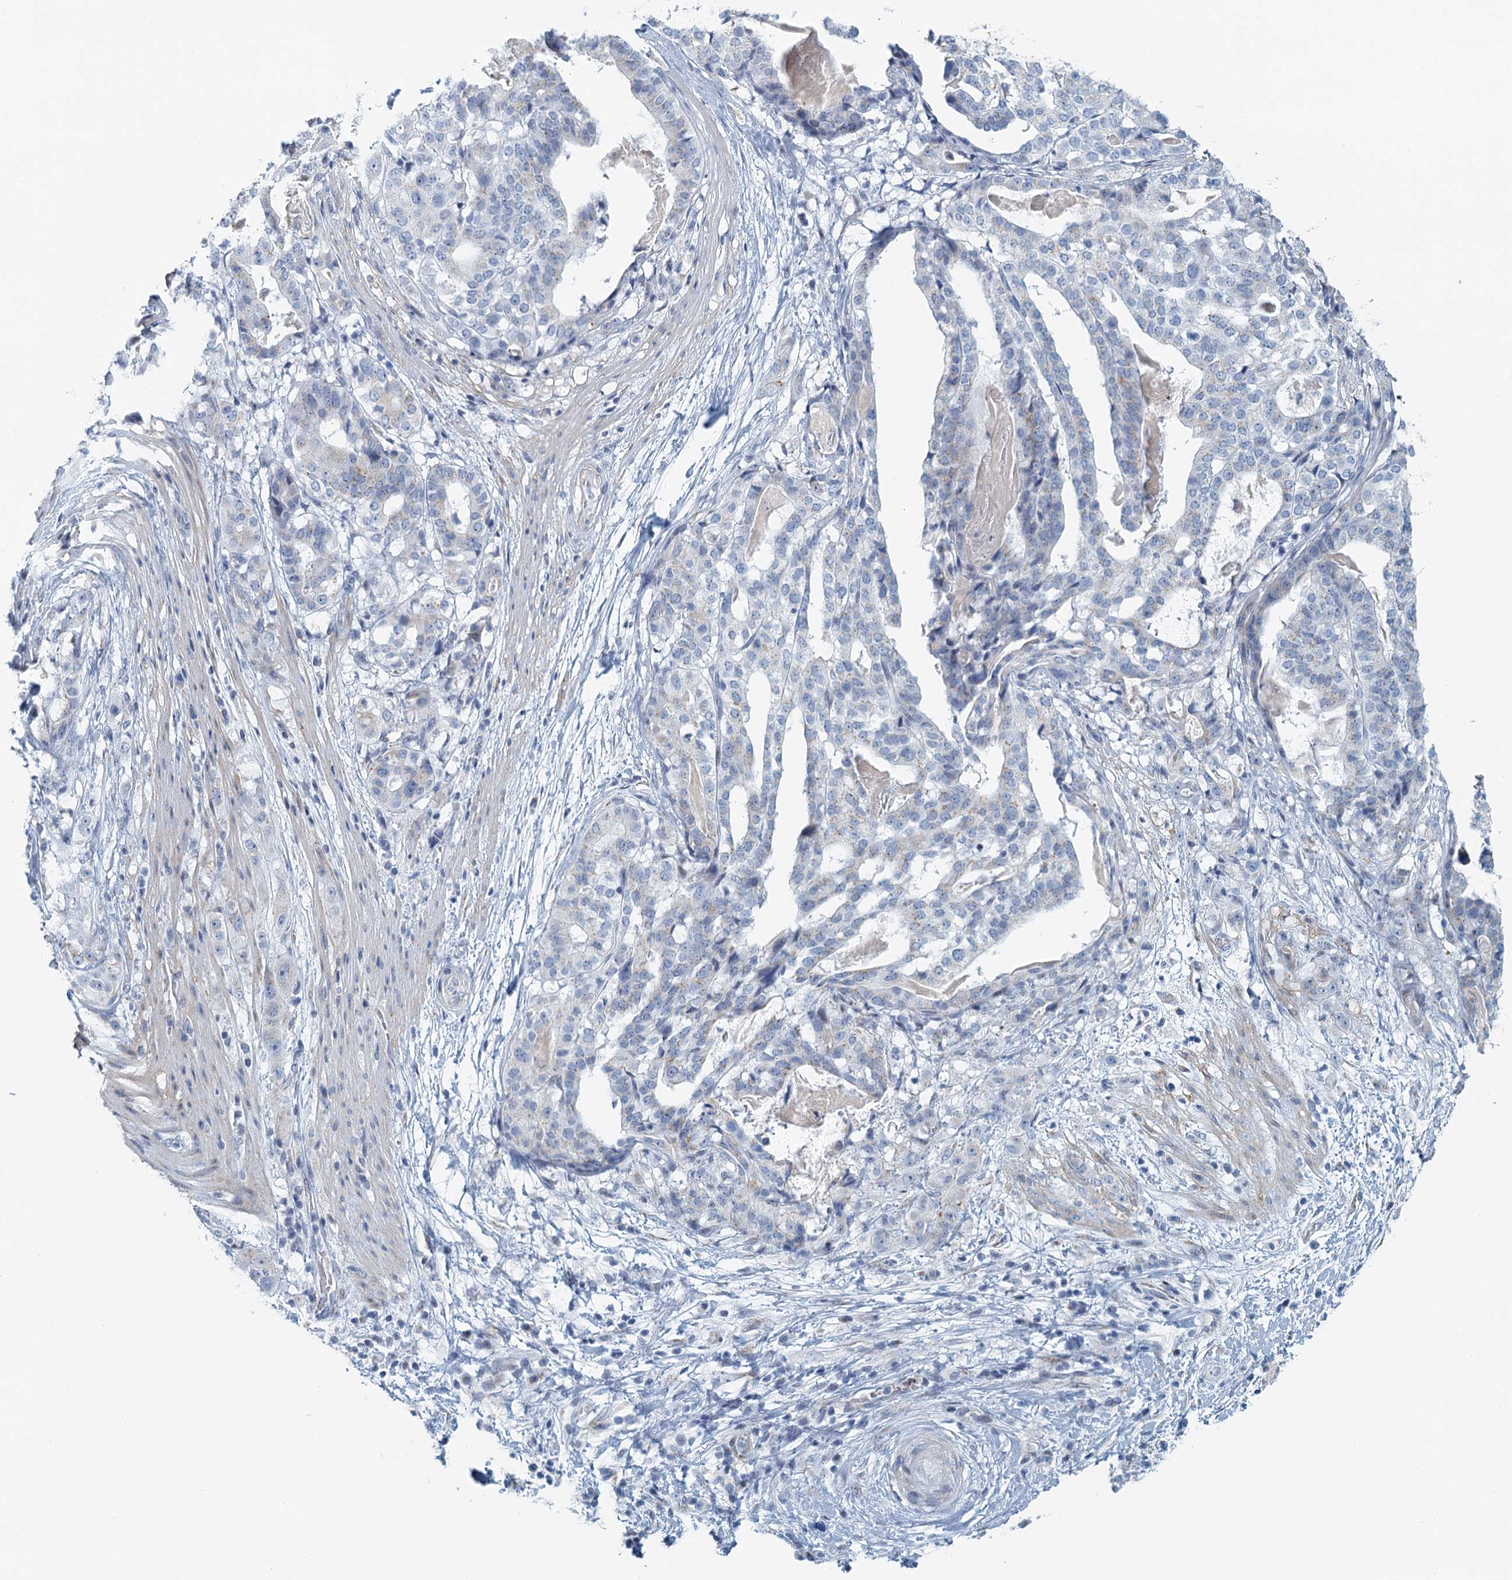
{"staining": {"intensity": "negative", "quantity": "none", "location": "none"}, "tissue": "stomach cancer", "cell_type": "Tumor cells", "image_type": "cancer", "snomed": [{"axis": "morphology", "description": "Adenocarcinoma, NOS"}, {"axis": "topography", "description": "Stomach"}], "caption": "DAB immunohistochemical staining of human stomach cancer (adenocarcinoma) exhibits no significant expression in tumor cells. (Brightfield microscopy of DAB (3,3'-diaminobenzidine) immunohistochemistry (IHC) at high magnification).", "gene": "ZNF527", "patient": {"sex": "male", "age": 48}}